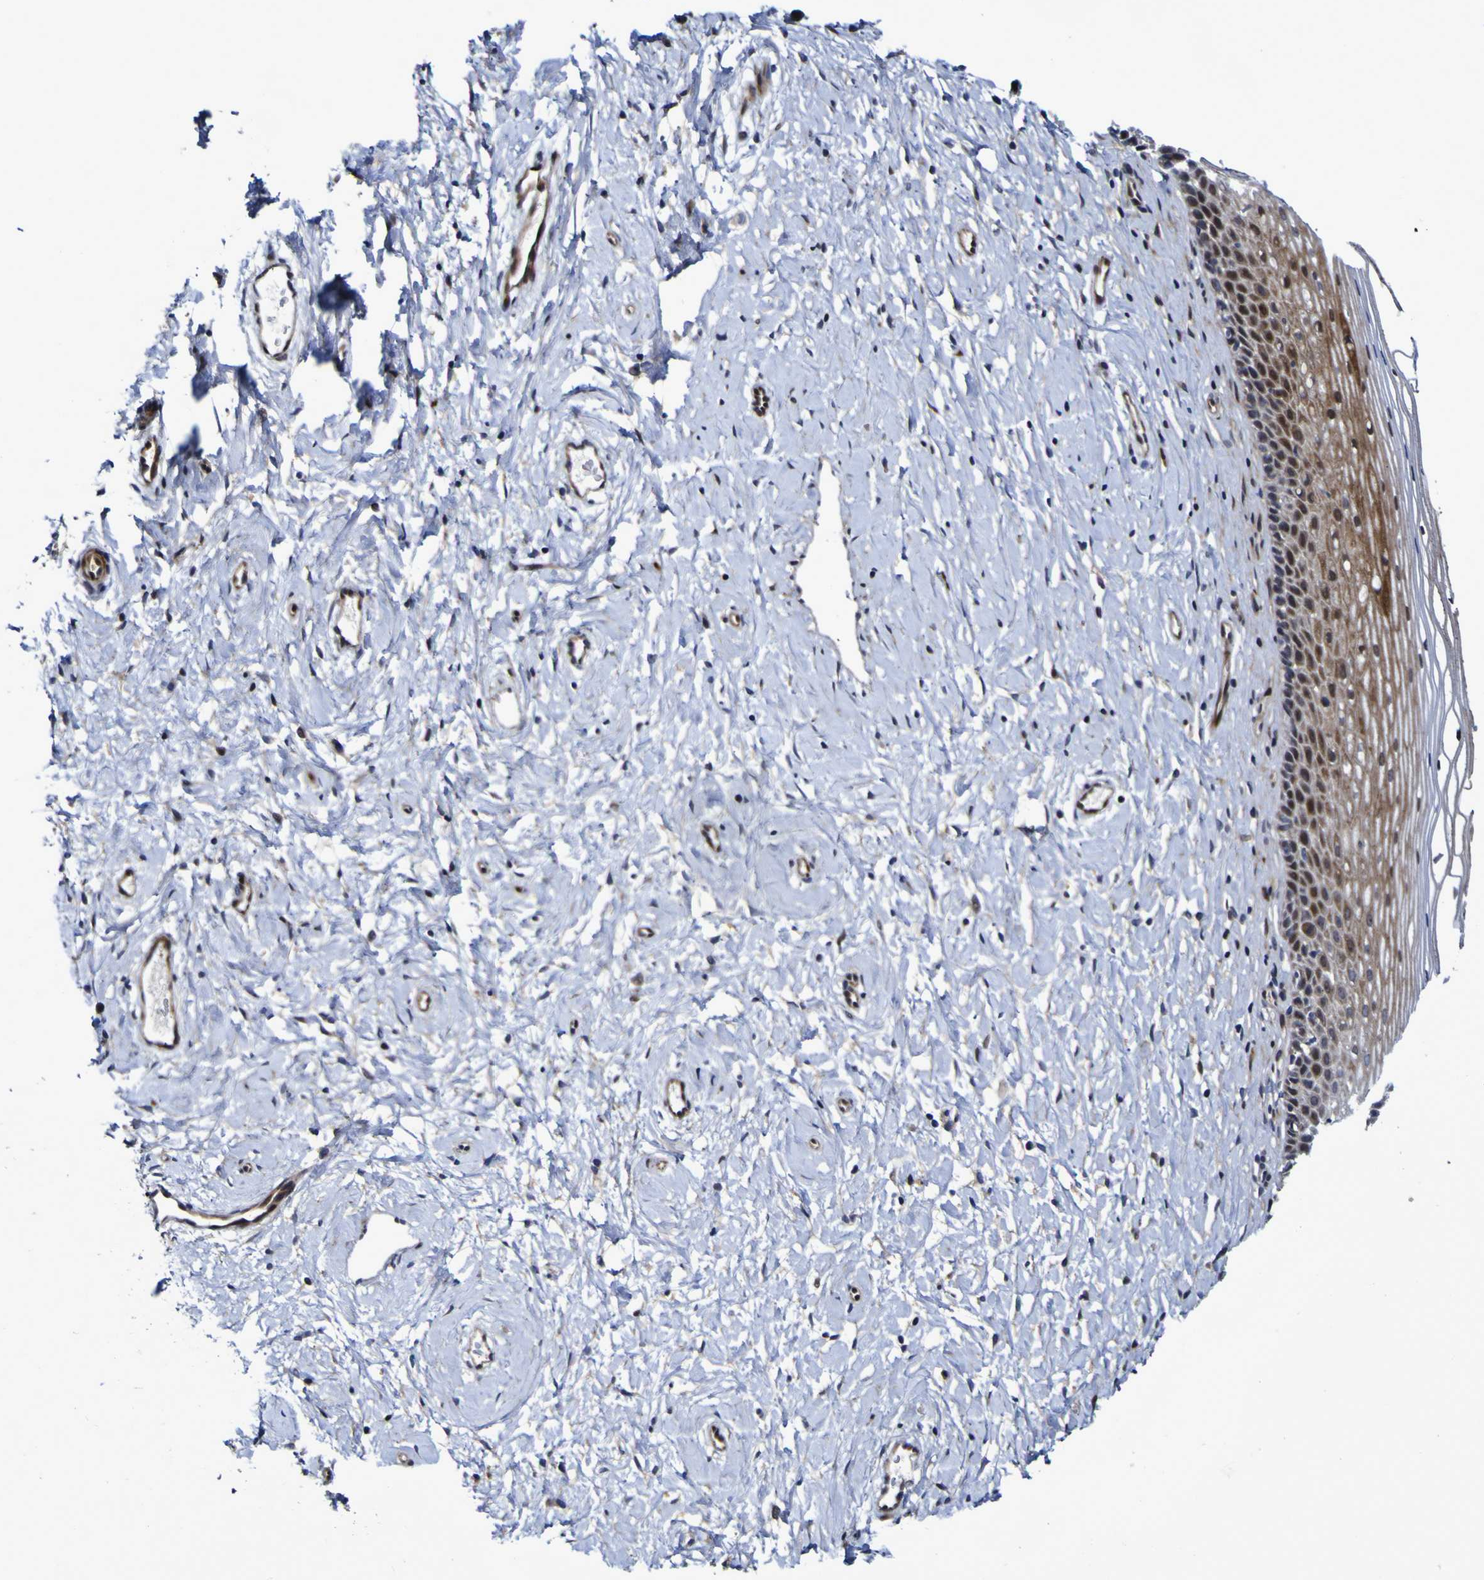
{"staining": {"intensity": "moderate", "quantity": ">75%", "location": "cytoplasmic/membranous"}, "tissue": "cervix", "cell_type": "Glandular cells", "image_type": "normal", "snomed": [{"axis": "morphology", "description": "Normal tissue, NOS"}, {"axis": "topography", "description": "Cervix"}], "caption": "A micrograph showing moderate cytoplasmic/membranous positivity in approximately >75% of glandular cells in normal cervix, as visualized by brown immunohistochemical staining.", "gene": "MGLL", "patient": {"sex": "female", "age": 39}}